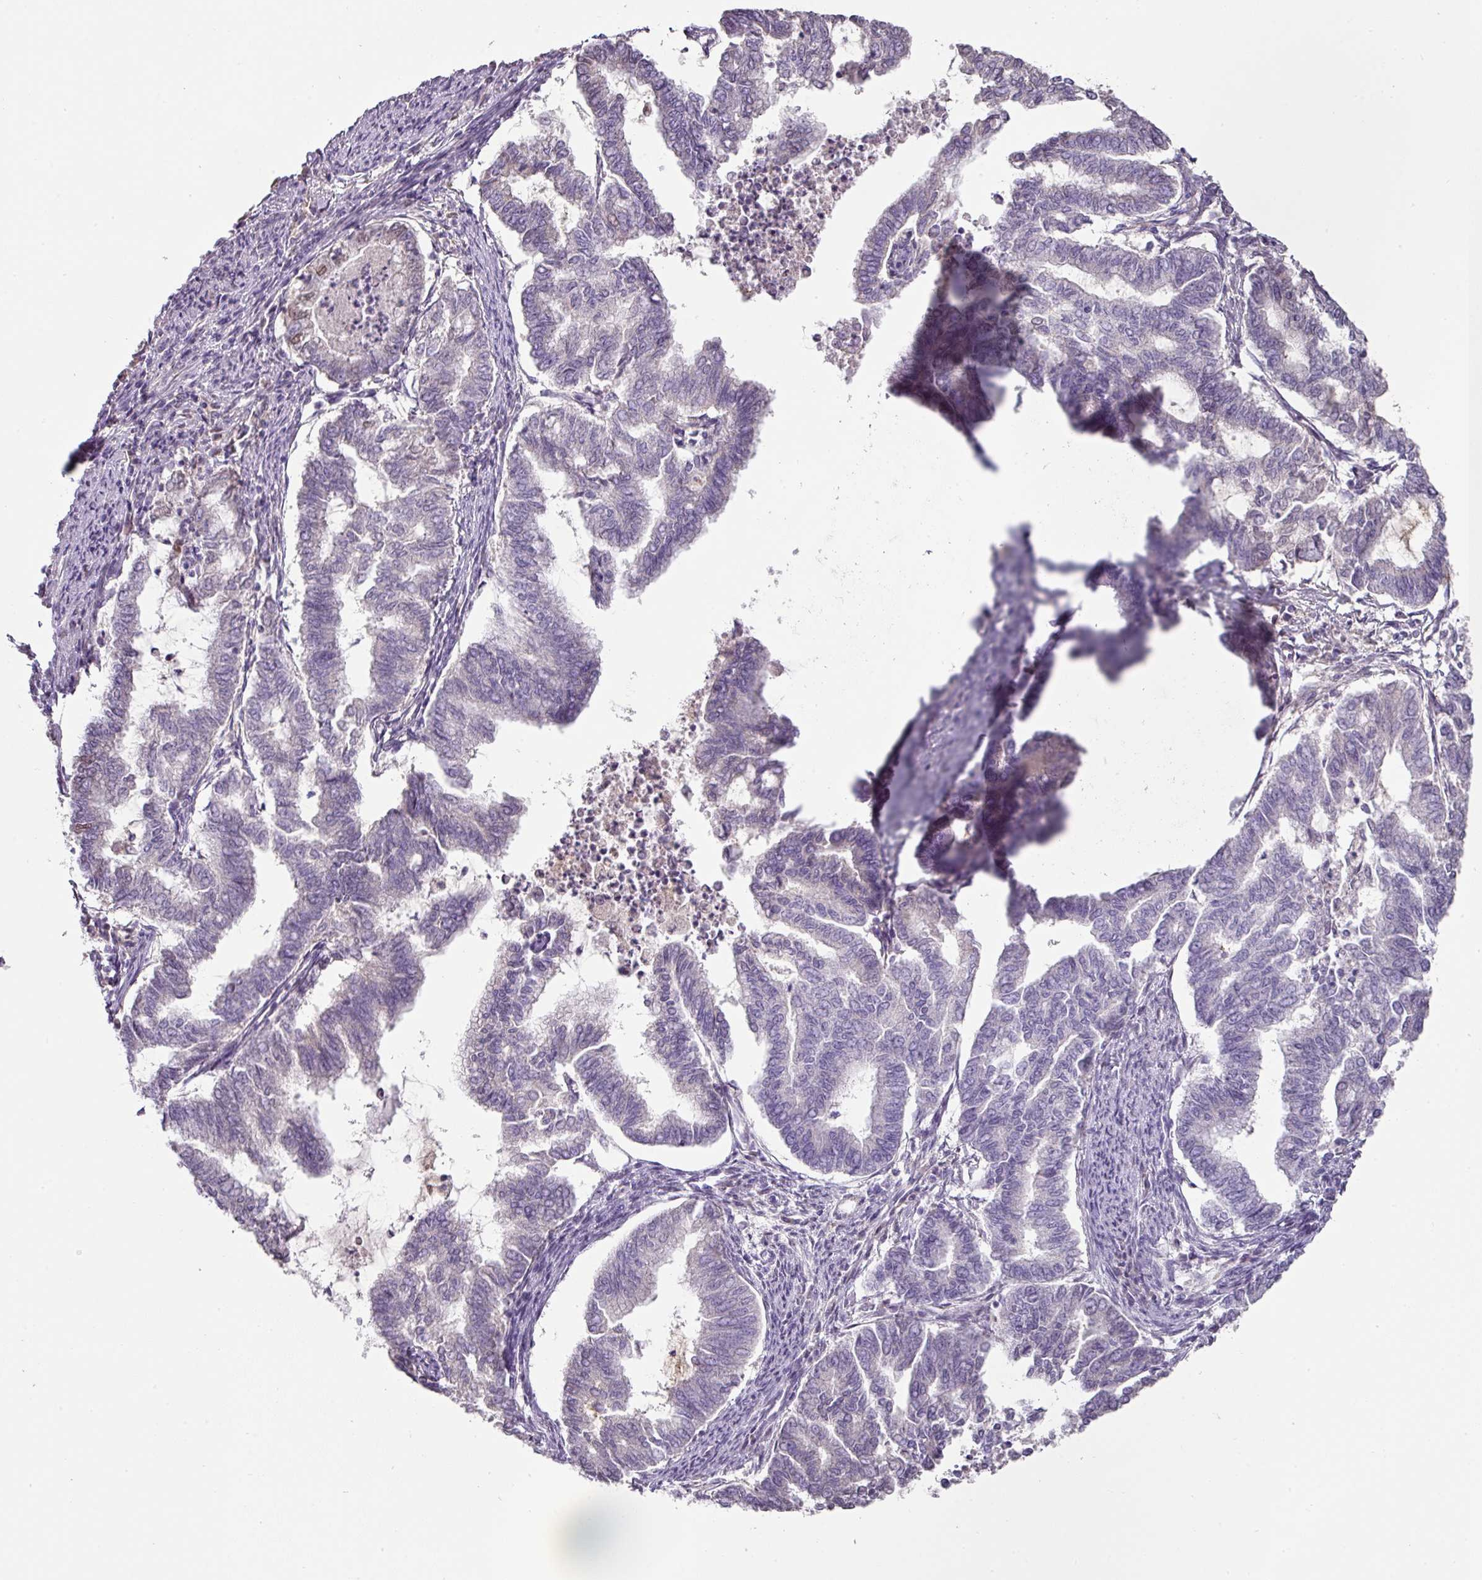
{"staining": {"intensity": "negative", "quantity": "none", "location": "none"}, "tissue": "endometrial cancer", "cell_type": "Tumor cells", "image_type": "cancer", "snomed": [{"axis": "morphology", "description": "Adenocarcinoma, NOS"}, {"axis": "topography", "description": "Endometrium"}], "caption": "Endometrial adenocarcinoma stained for a protein using immunohistochemistry demonstrates no positivity tumor cells.", "gene": "CCZ1", "patient": {"sex": "female", "age": 79}}